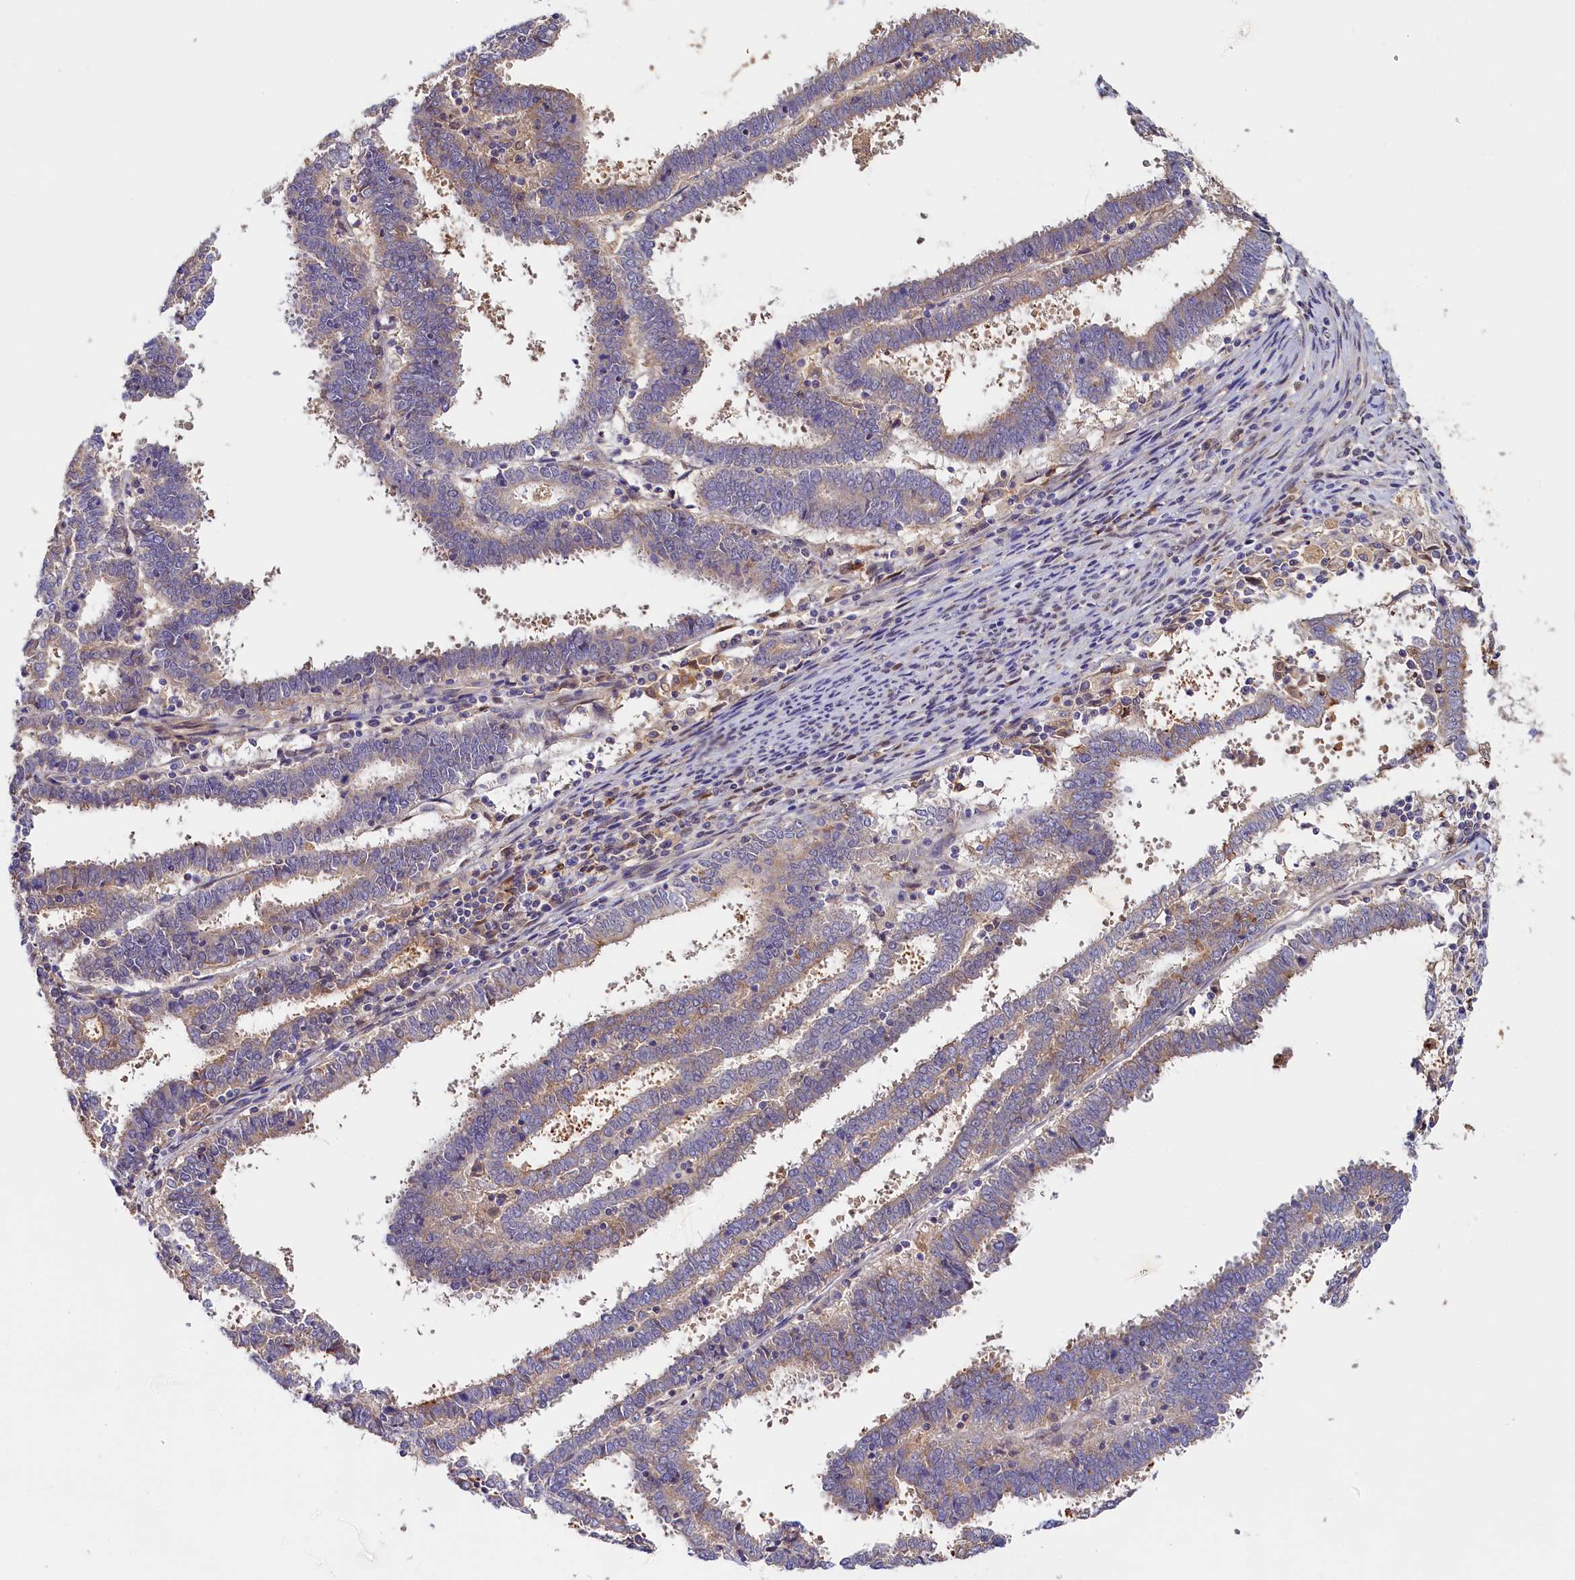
{"staining": {"intensity": "moderate", "quantity": "25%-75%", "location": "cytoplasmic/membranous"}, "tissue": "endometrial cancer", "cell_type": "Tumor cells", "image_type": "cancer", "snomed": [{"axis": "morphology", "description": "Adenocarcinoma, NOS"}, {"axis": "topography", "description": "Uterus"}], "caption": "This micrograph demonstrates adenocarcinoma (endometrial) stained with immunohistochemistry to label a protein in brown. The cytoplasmic/membranous of tumor cells show moderate positivity for the protein. Nuclei are counter-stained blue.", "gene": "KATNB1", "patient": {"sex": "female", "age": 83}}